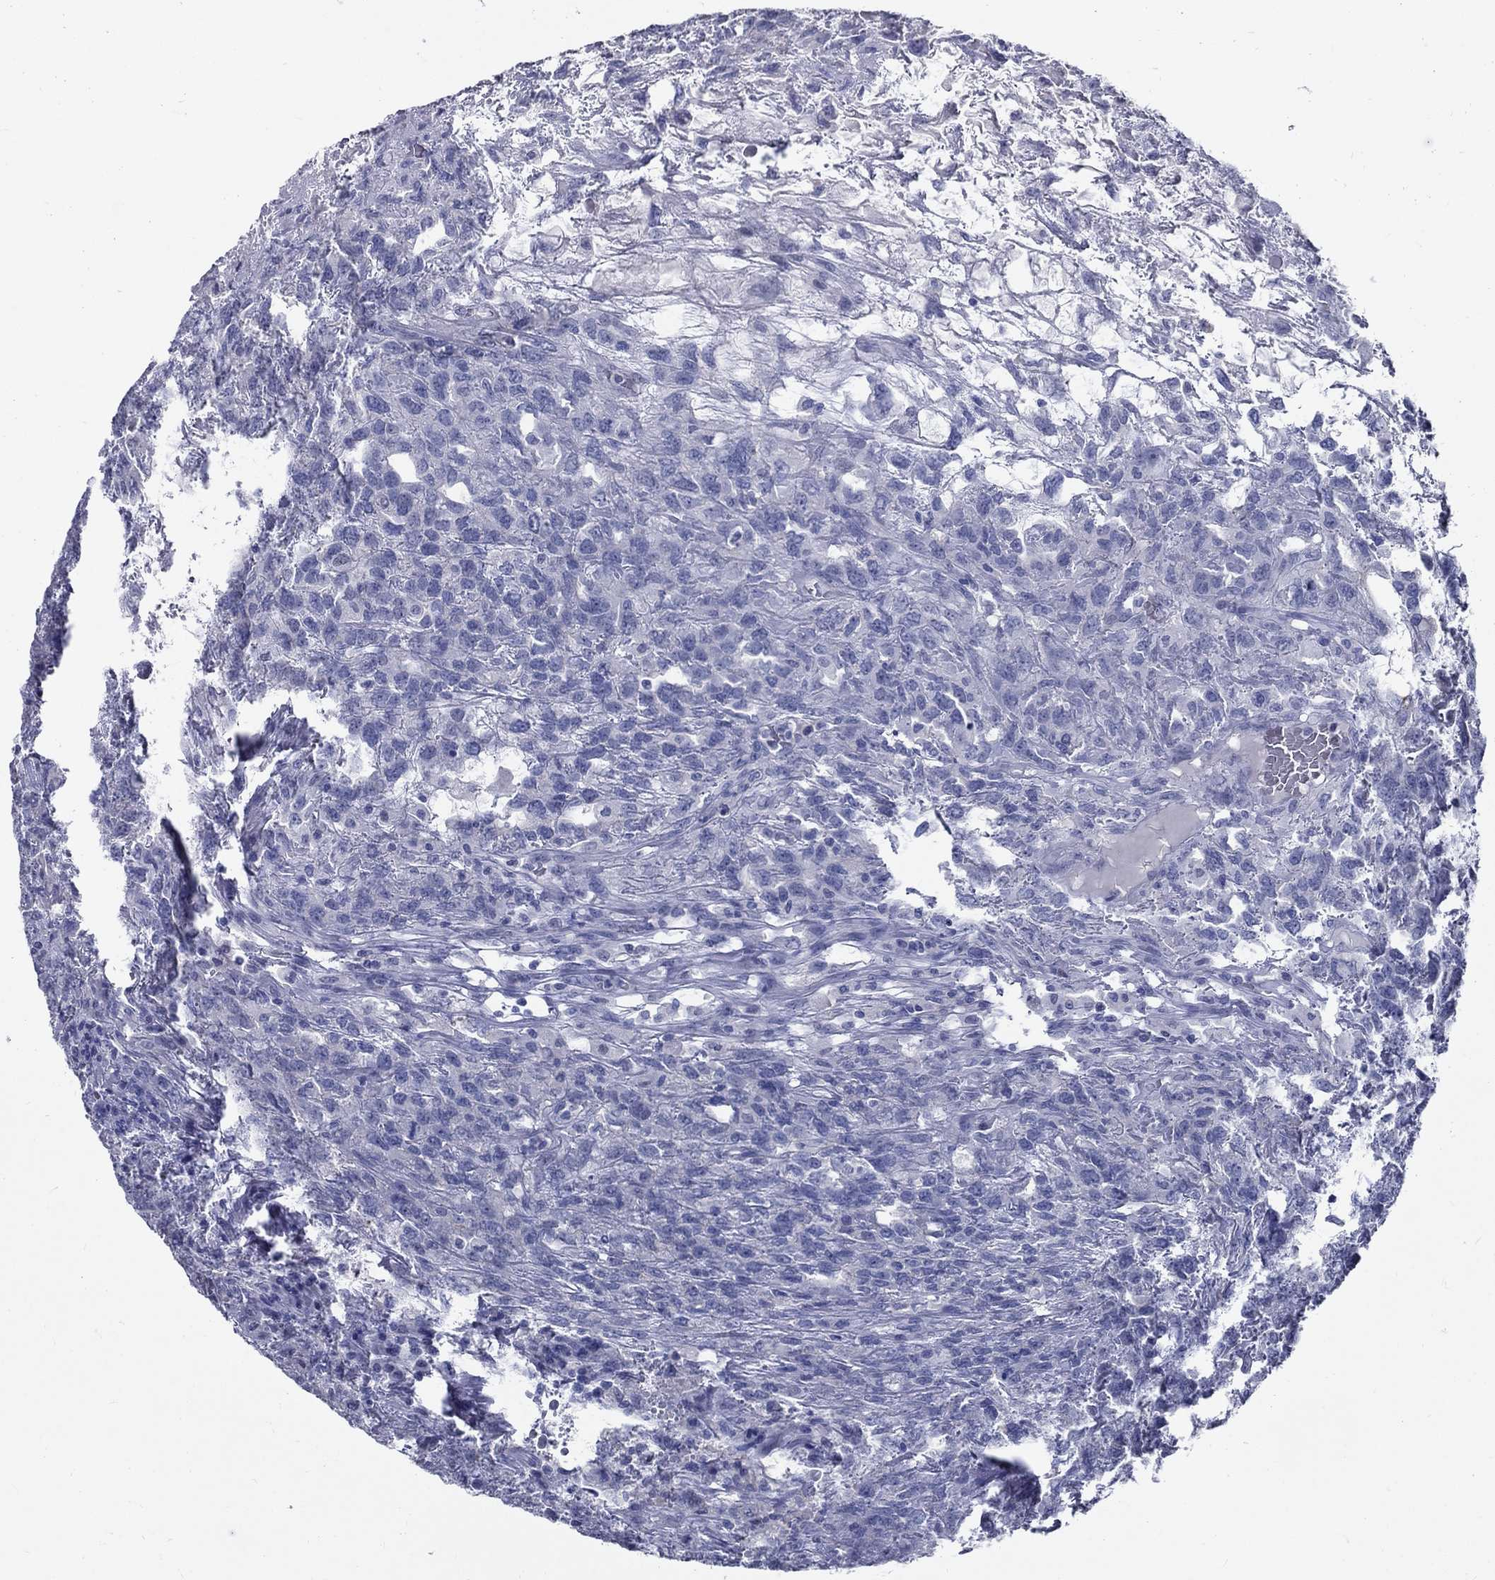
{"staining": {"intensity": "negative", "quantity": "none", "location": "none"}, "tissue": "testis cancer", "cell_type": "Tumor cells", "image_type": "cancer", "snomed": [{"axis": "morphology", "description": "Seminoma, NOS"}, {"axis": "topography", "description": "Testis"}], "caption": "High magnification brightfield microscopy of testis cancer stained with DAB (3,3'-diaminobenzidine) (brown) and counterstained with hematoxylin (blue): tumor cells show no significant positivity.", "gene": "GUCA1A", "patient": {"sex": "male", "age": 52}}